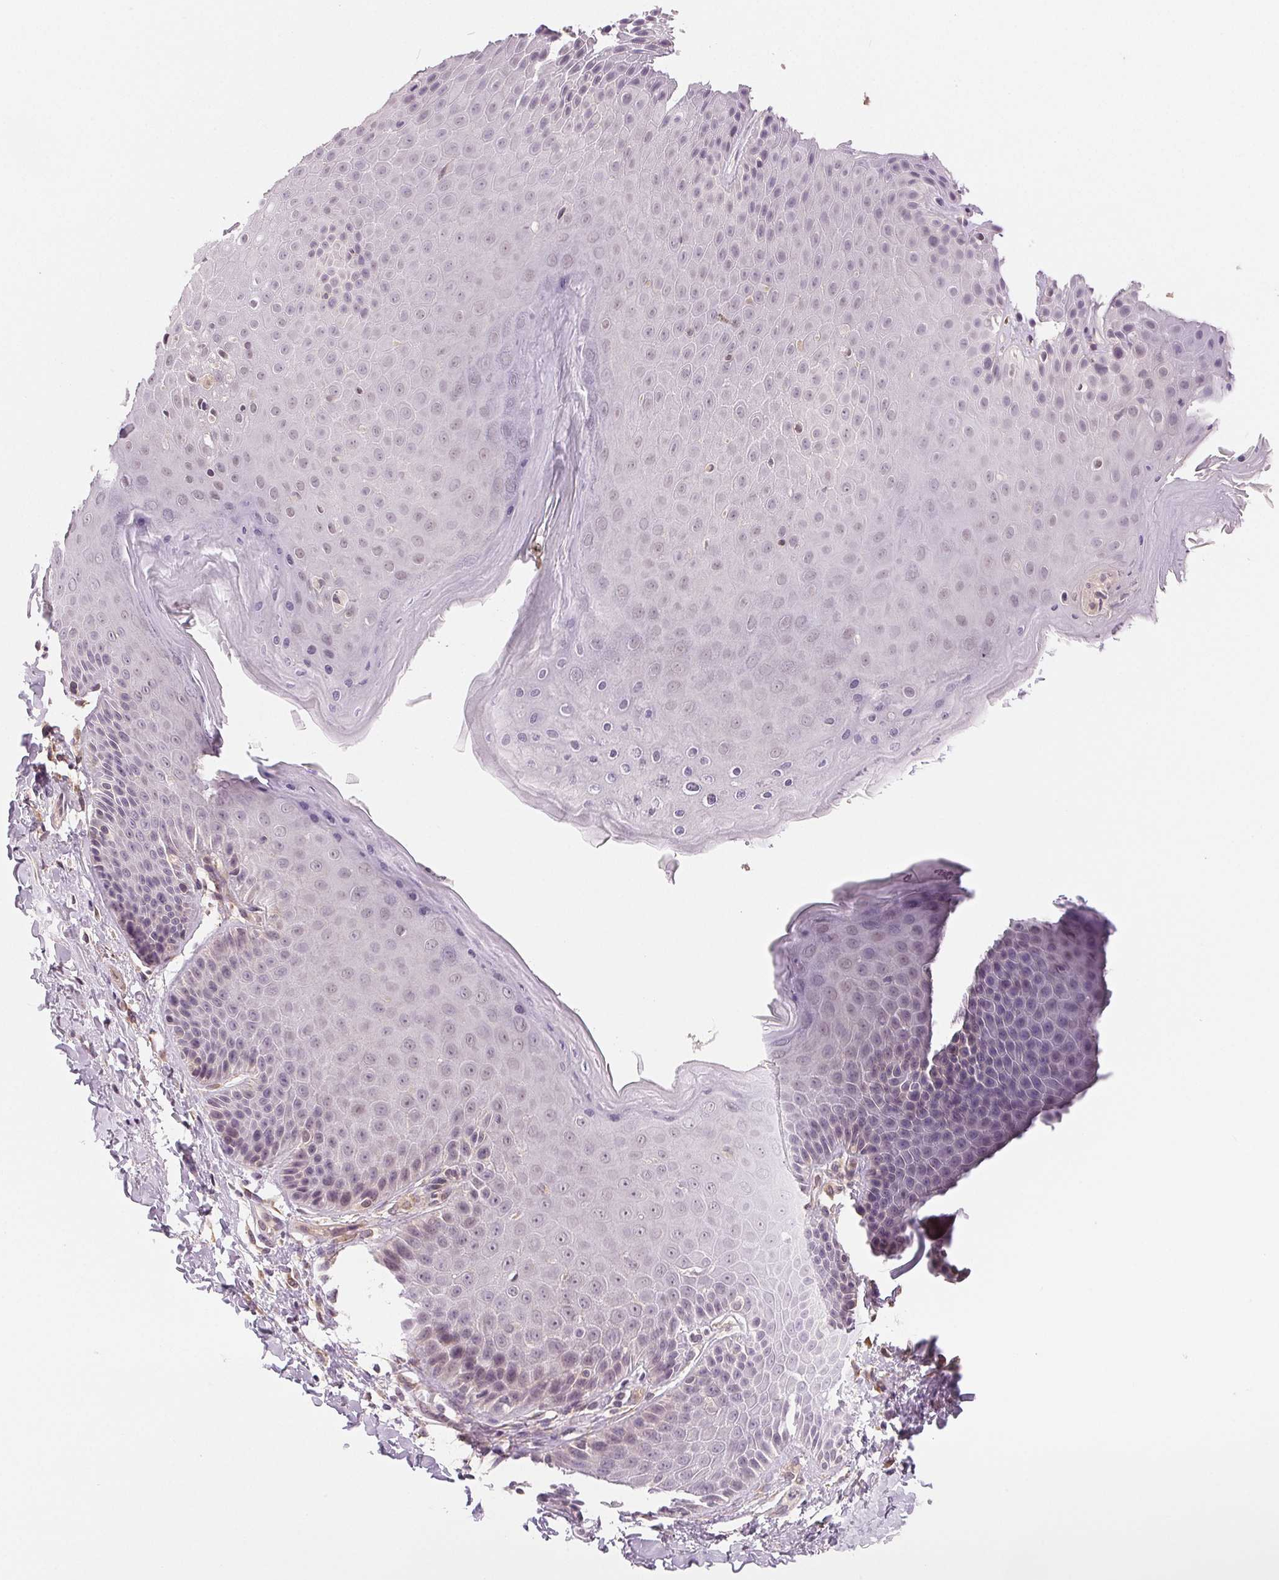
{"staining": {"intensity": "negative", "quantity": "none", "location": "none"}, "tissue": "skin", "cell_type": "Epidermal cells", "image_type": "normal", "snomed": [{"axis": "morphology", "description": "Normal tissue, NOS"}, {"axis": "topography", "description": "Anal"}, {"axis": "topography", "description": "Peripheral nerve tissue"}], "caption": "IHC of unremarkable human skin displays no staining in epidermal cells.", "gene": "CFC1B", "patient": {"sex": "male", "age": 51}}